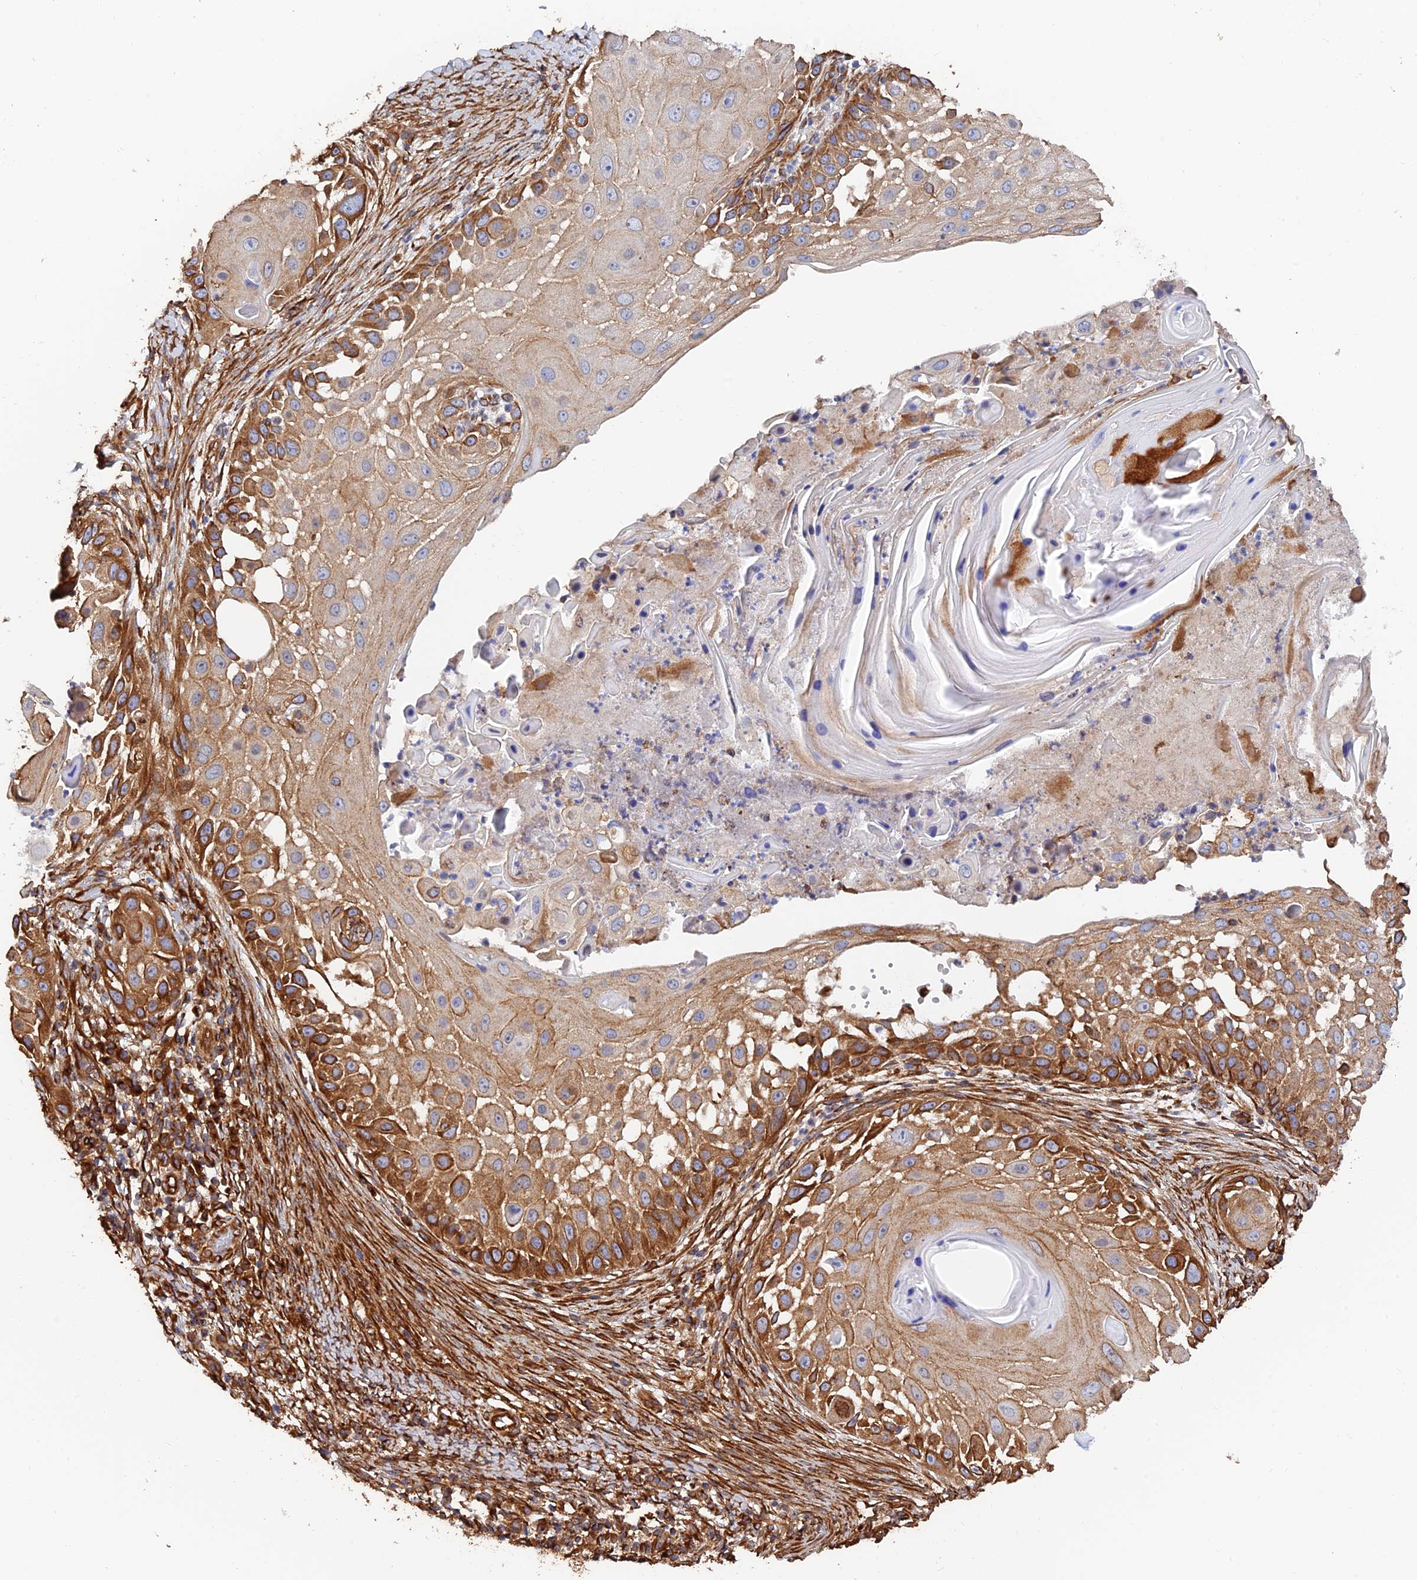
{"staining": {"intensity": "strong", "quantity": ">75%", "location": "cytoplasmic/membranous"}, "tissue": "skin cancer", "cell_type": "Tumor cells", "image_type": "cancer", "snomed": [{"axis": "morphology", "description": "Squamous cell carcinoma, NOS"}, {"axis": "topography", "description": "Skin"}], "caption": "High-power microscopy captured an immunohistochemistry histopathology image of skin cancer (squamous cell carcinoma), revealing strong cytoplasmic/membranous expression in approximately >75% of tumor cells. (DAB (3,3'-diaminobenzidine) IHC with brightfield microscopy, high magnification).", "gene": "WBP11", "patient": {"sex": "female", "age": 44}}